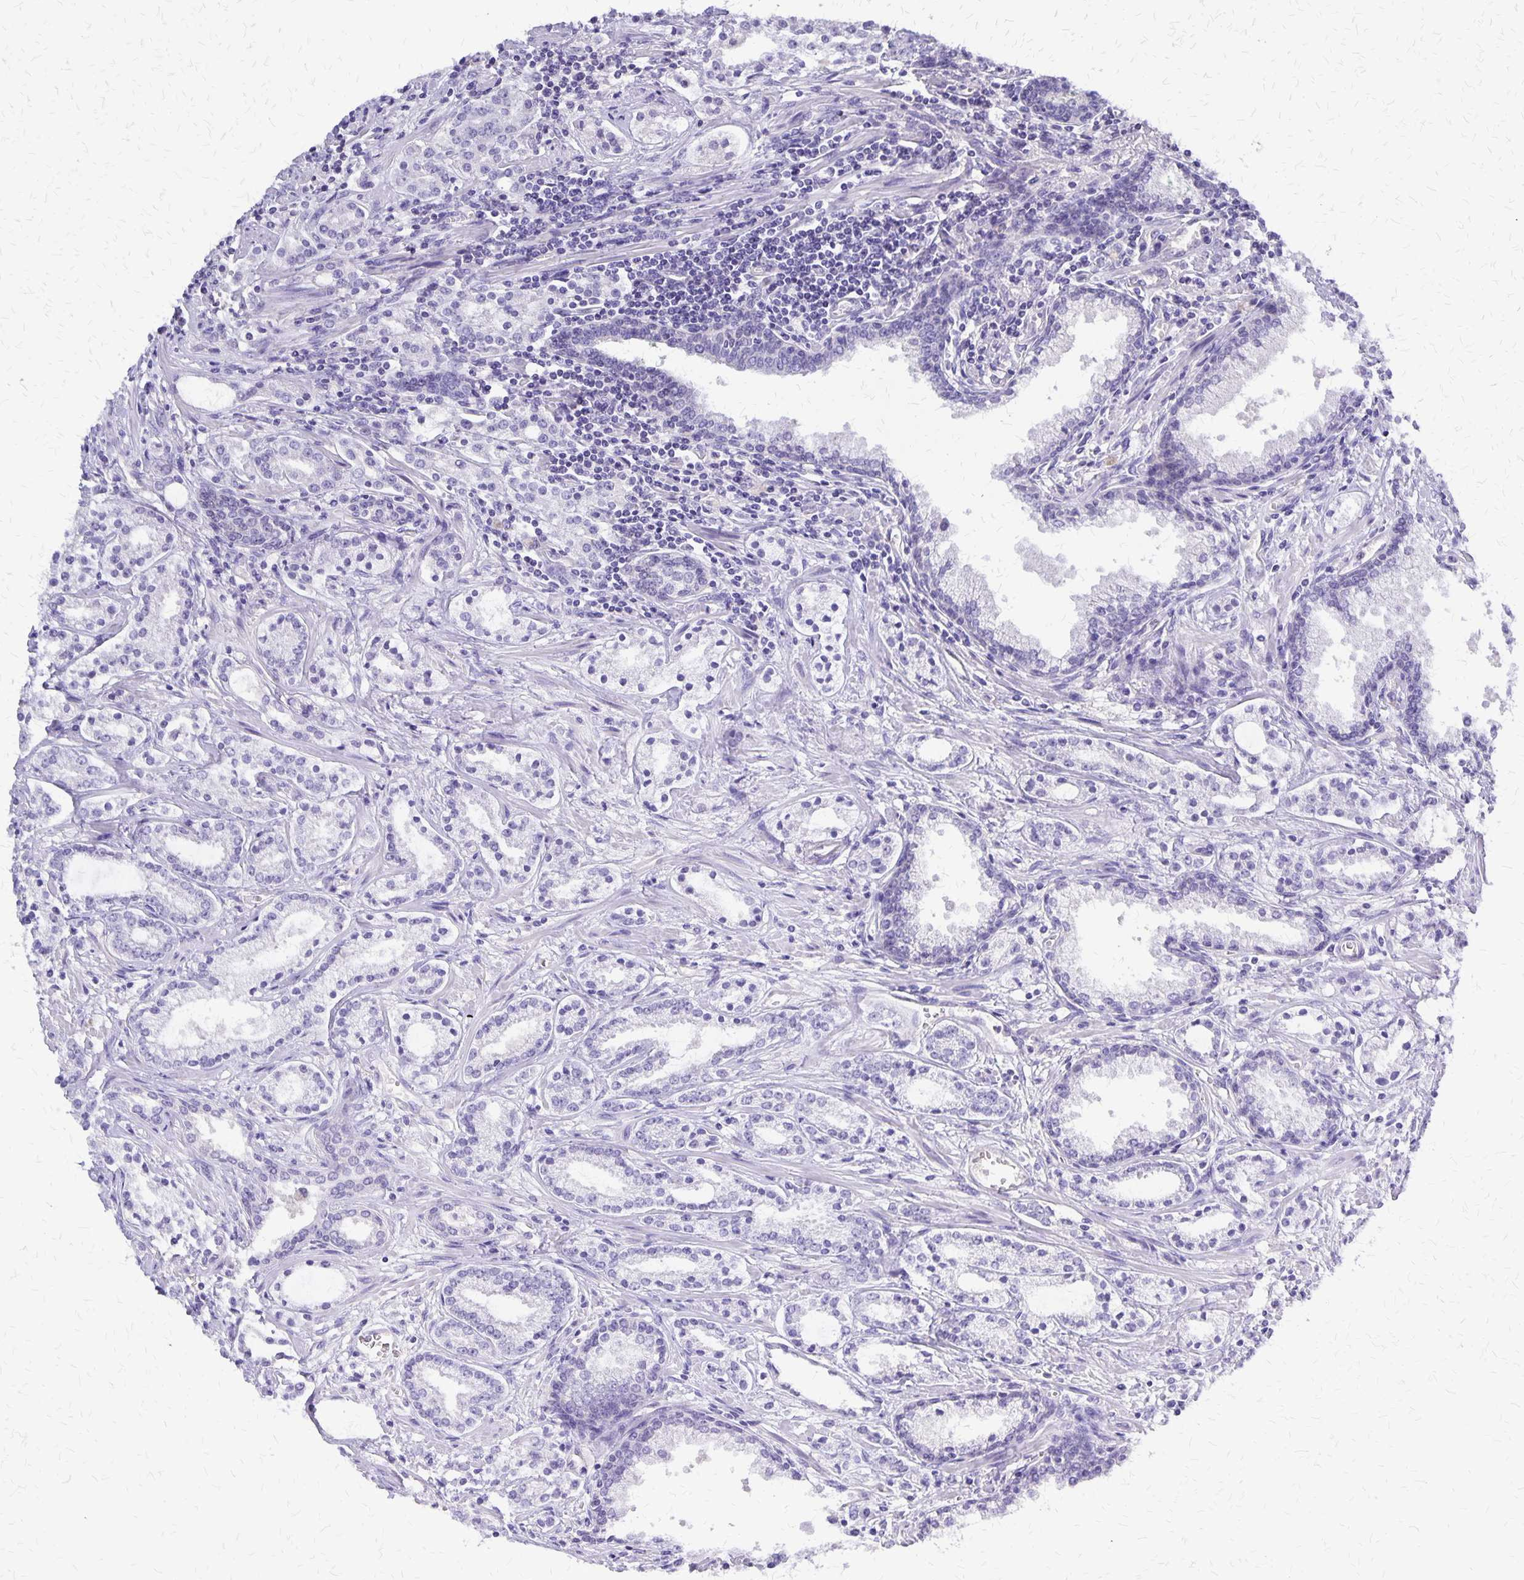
{"staining": {"intensity": "negative", "quantity": "none", "location": "none"}, "tissue": "prostate cancer", "cell_type": "Tumor cells", "image_type": "cancer", "snomed": [{"axis": "morphology", "description": "Adenocarcinoma, Medium grade"}, {"axis": "topography", "description": "Prostate"}], "caption": "Immunohistochemical staining of human prostate cancer (medium-grade adenocarcinoma) shows no significant positivity in tumor cells.", "gene": "SI", "patient": {"sex": "male", "age": 57}}